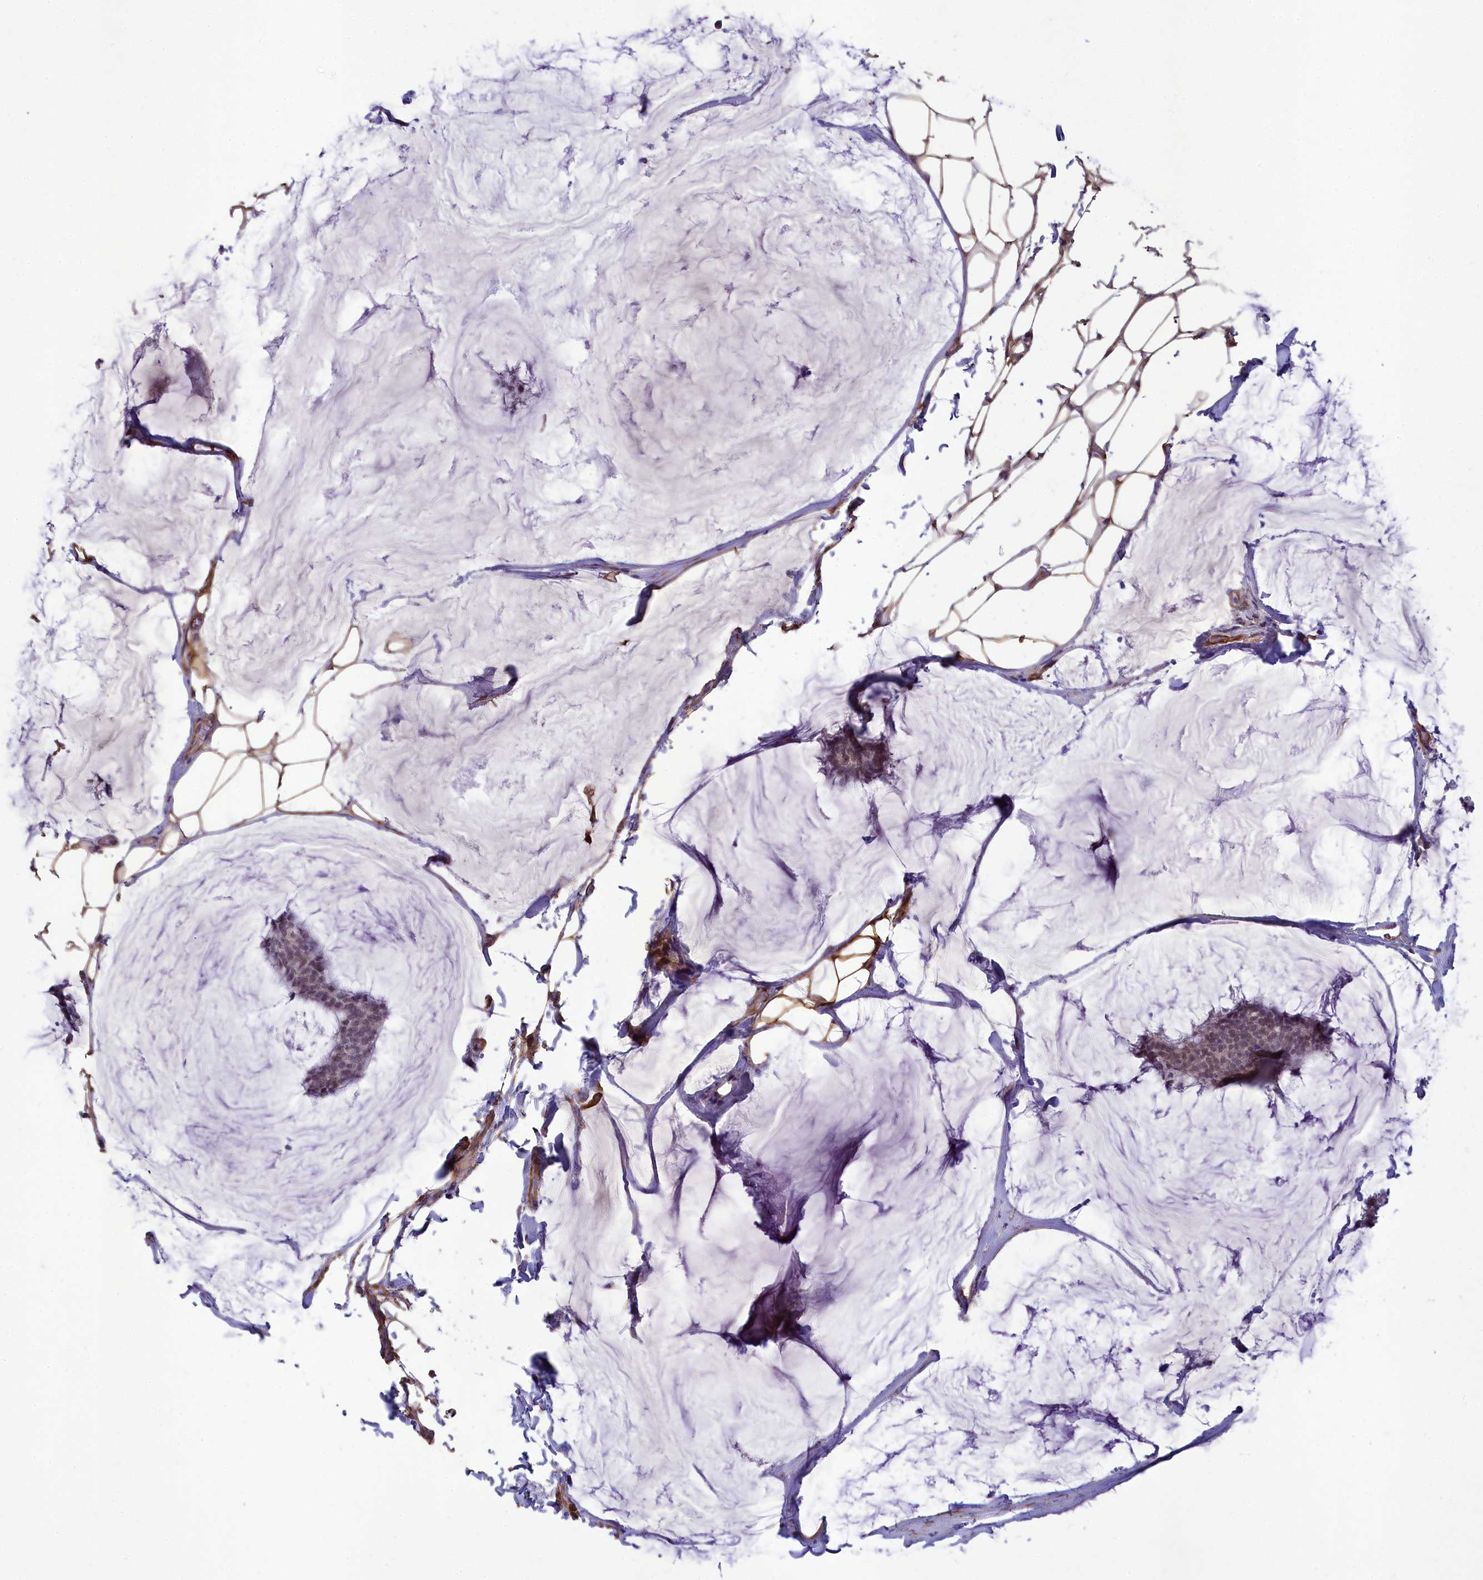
{"staining": {"intensity": "weak", "quantity": "25%-75%", "location": "nuclear"}, "tissue": "breast cancer", "cell_type": "Tumor cells", "image_type": "cancer", "snomed": [{"axis": "morphology", "description": "Duct carcinoma"}, {"axis": "topography", "description": "Breast"}], "caption": "Protein expression analysis of invasive ductal carcinoma (breast) displays weak nuclear staining in about 25%-75% of tumor cells. The staining is performed using DAB (3,3'-diaminobenzidine) brown chromogen to label protein expression. The nuclei are counter-stained blue using hematoxylin.", "gene": "TNS1", "patient": {"sex": "female", "age": 93}}